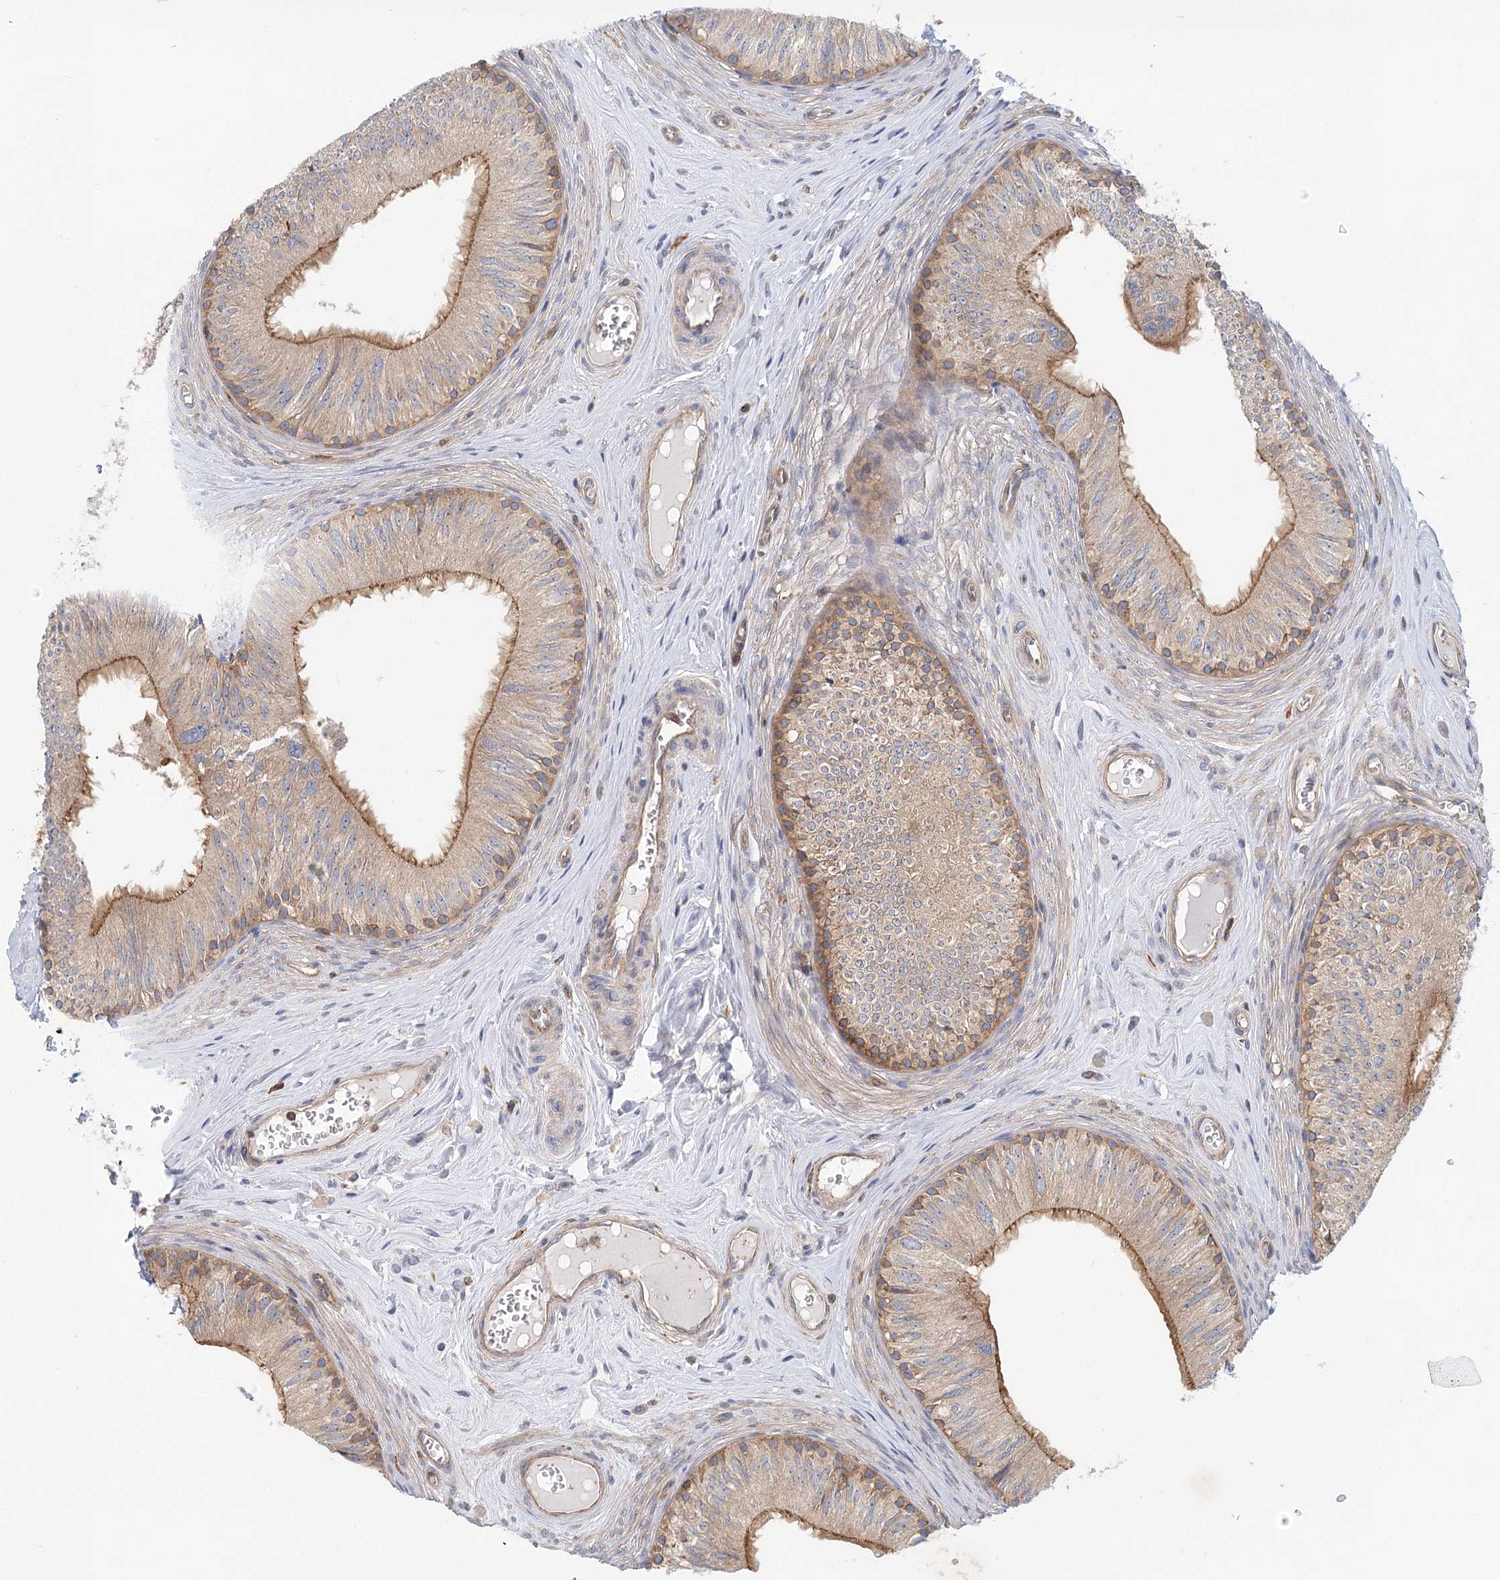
{"staining": {"intensity": "moderate", "quantity": "25%-75%", "location": "cytoplasmic/membranous"}, "tissue": "epididymis", "cell_type": "Glandular cells", "image_type": "normal", "snomed": [{"axis": "morphology", "description": "Normal tissue, NOS"}, {"axis": "topography", "description": "Epididymis"}], "caption": "High-power microscopy captured an immunohistochemistry image of unremarkable epididymis, revealing moderate cytoplasmic/membranous positivity in about 25%-75% of glandular cells. The protein is stained brown, and the nuclei are stained in blue (DAB (3,3'-diaminobenzidine) IHC with brightfield microscopy, high magnification).", "gene": "UMPS", "patient": {"sex": "male", "age": 46}}